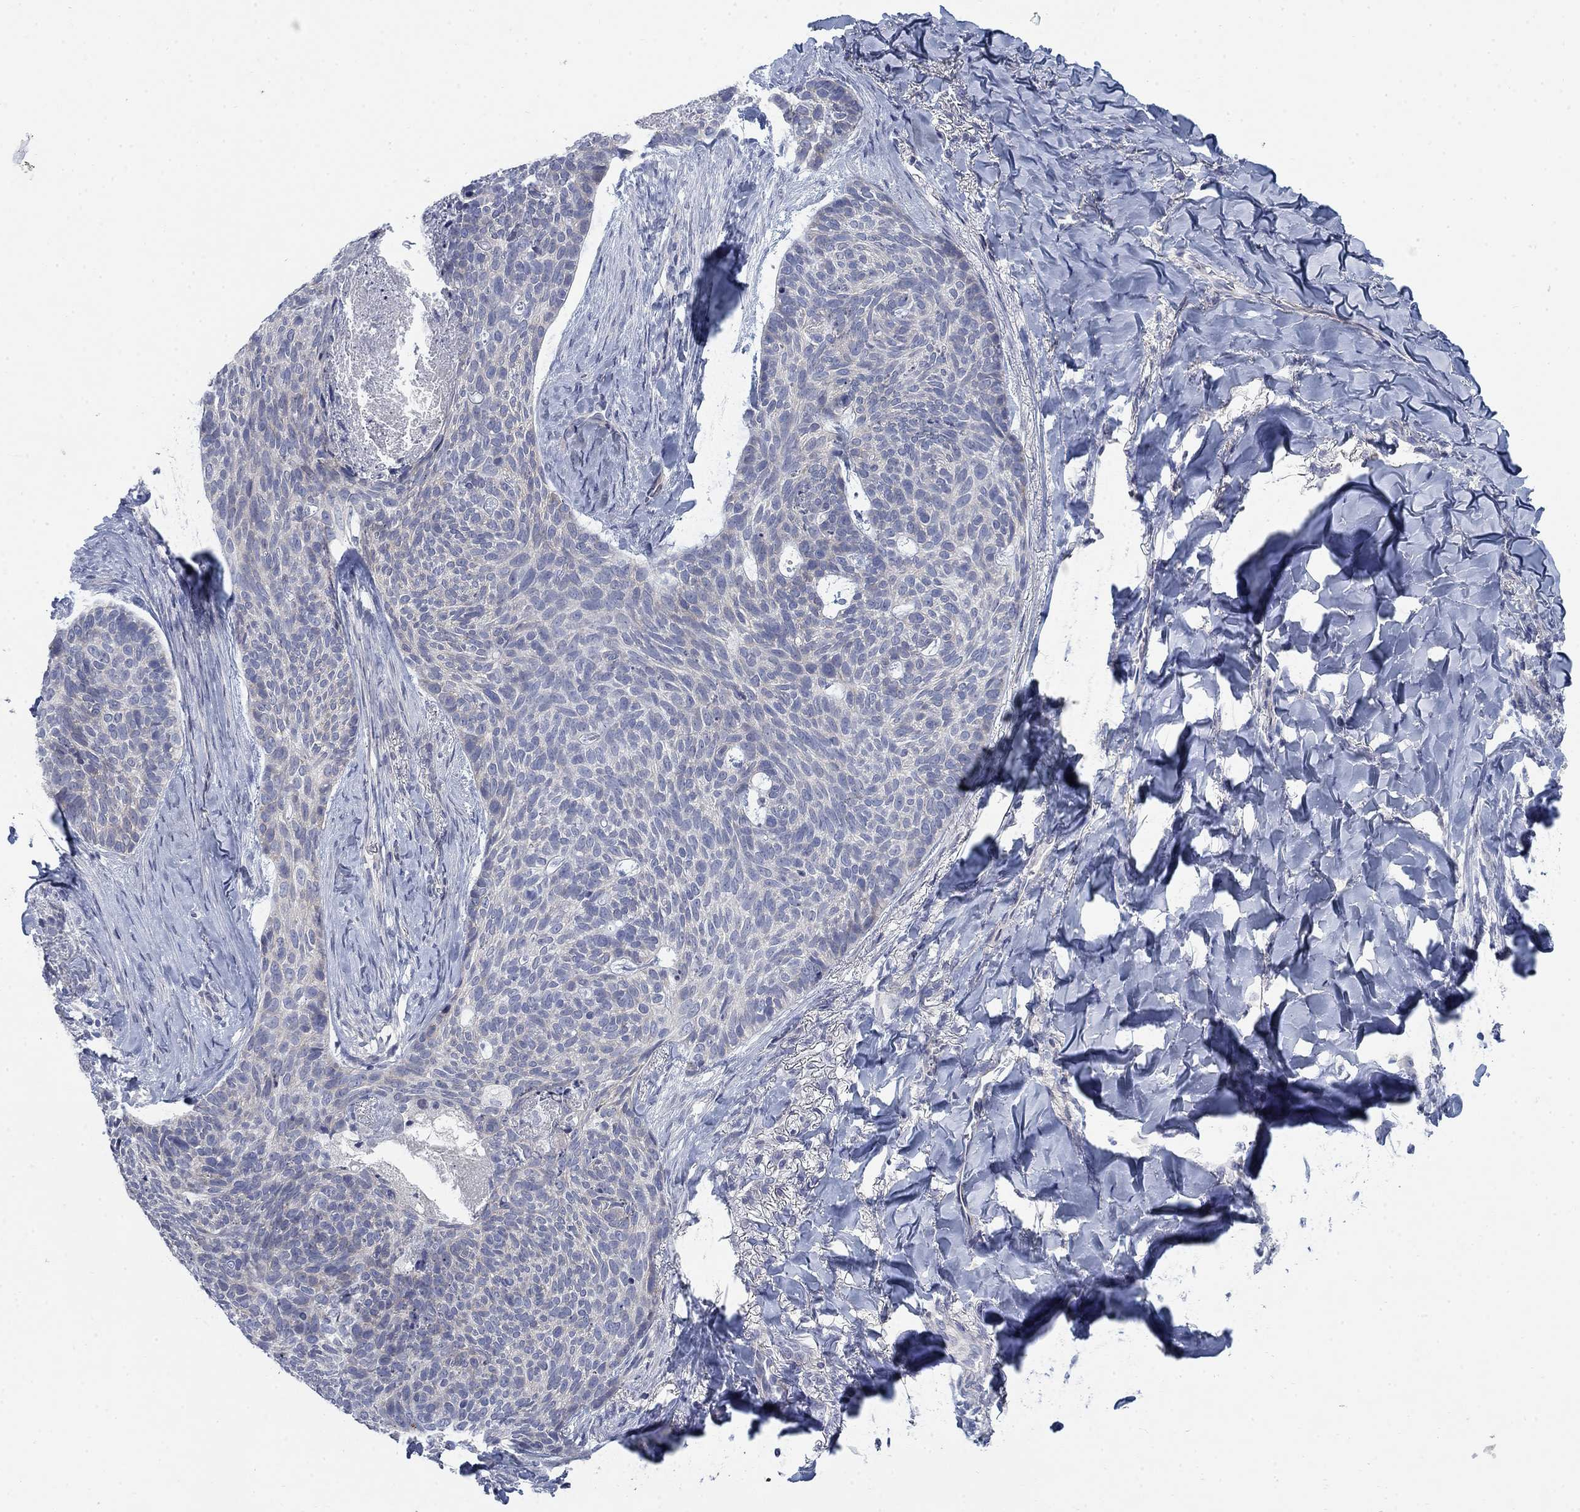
{"staining": {"intensity": "negative", "quantity": "none", "location": "none"}, "tissue": "skin cancer", "cell_type": "Tumor cells", "image_type": "cancer", "snomed": [{"axis": "morphology", "description": "Basal cell carcinoma"}, {"axis": "topography", "description": "Skin"}], "caption": "This is an immunohistochemistry (IHC) micrograph of human basal cell carcinoma (skin). There is no expression in tumor cells.", "gene": "DNER", "patient": {"sex": "female", "age": 69}}